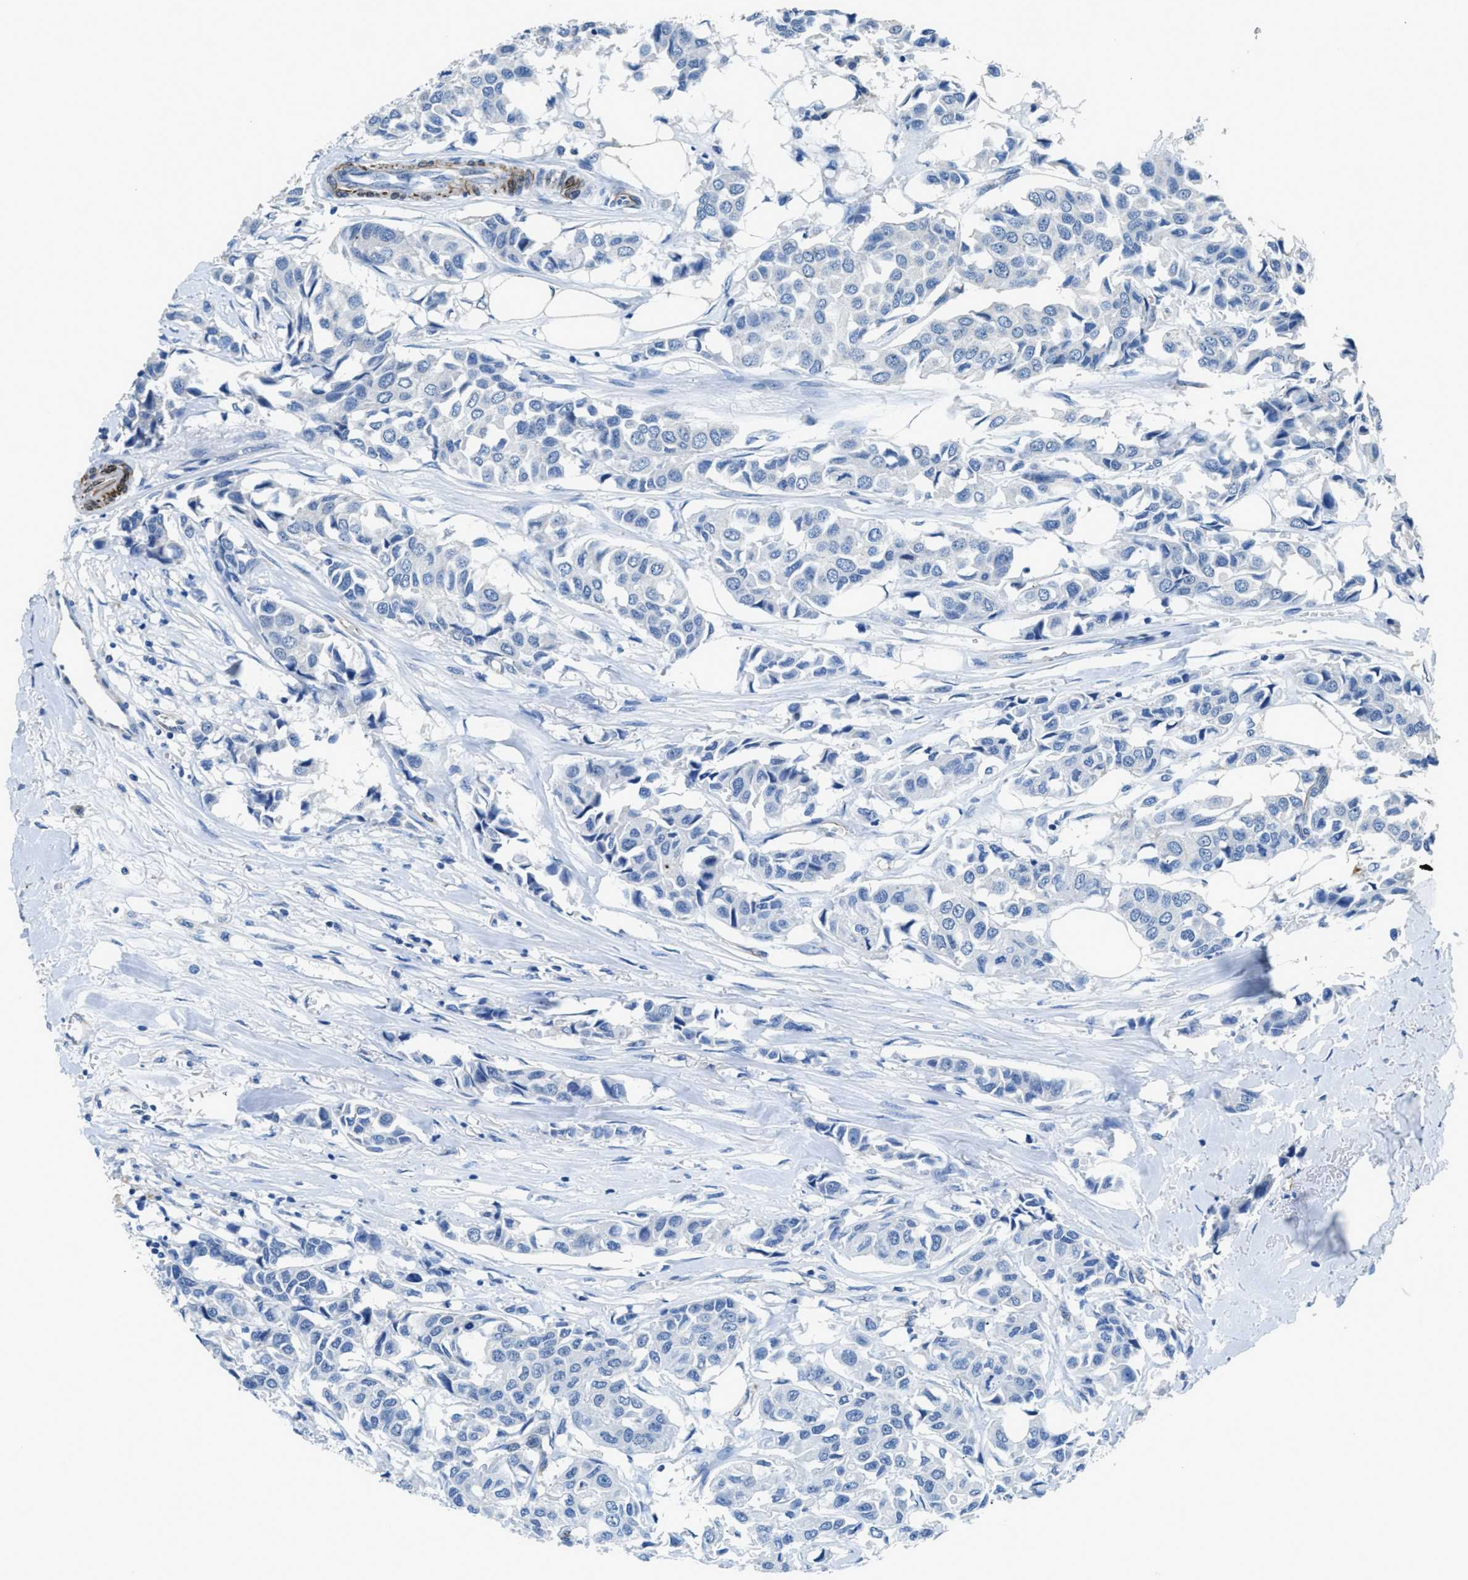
{"staining": {"intensity": "negative", "quantity": "none", "location": "none"}, "tissue": "breast cancer", "cell_type": "Tumor cells", "image_type": "cancer", "snomed": [{"axis": "morphology", "description": "Duct carcinoma"}, {"axis": "topography", "description": "Breast"}], "caption": "An image of human breast infiltrating ductal carcinoma is negative for staining in tumor cells.", "gene": "SYNM", "patient": {"sex": "female", "age": 80}}